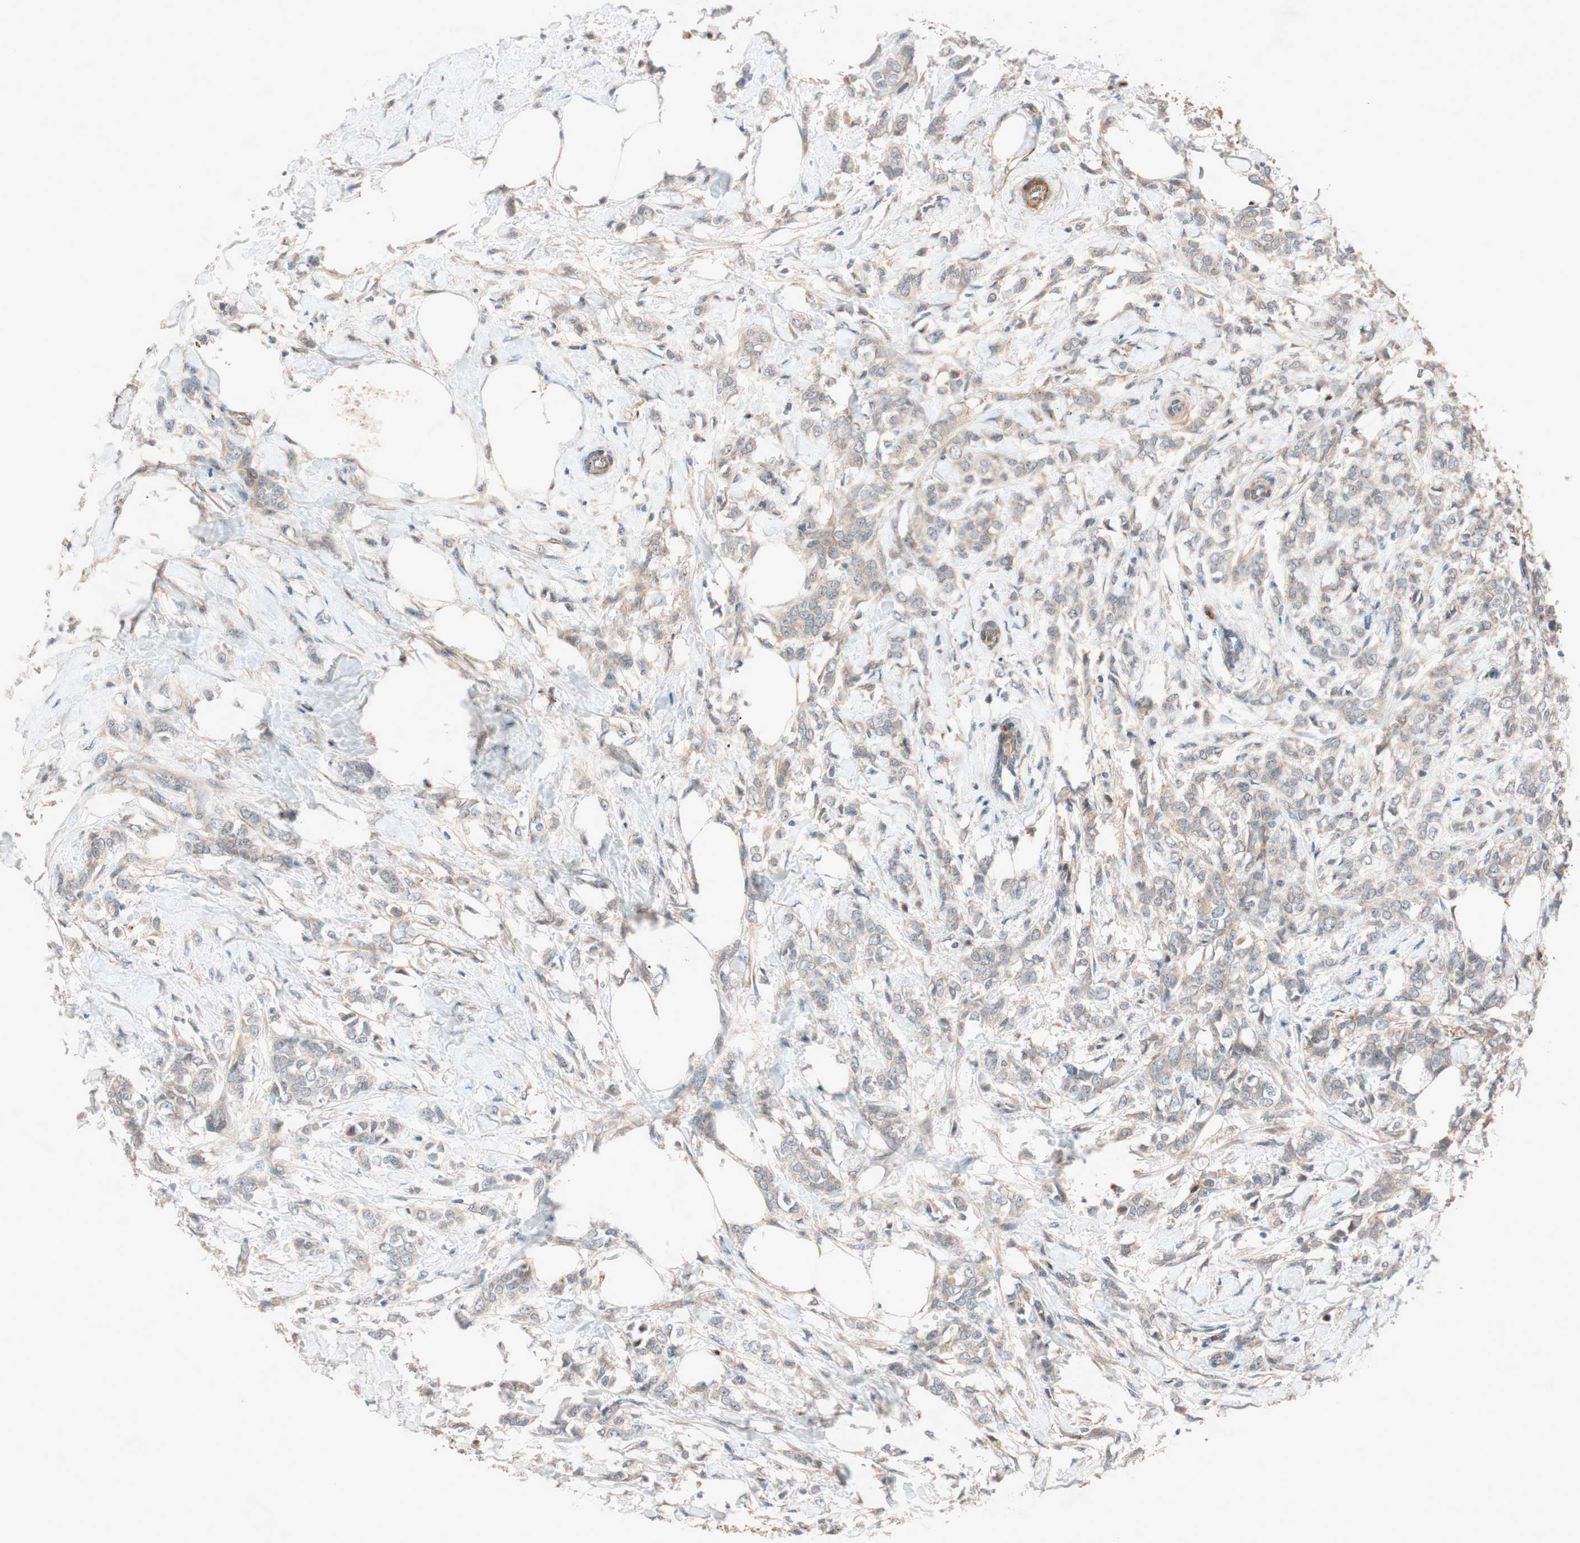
{"staining": {"intensity": "negative", "quantity": "none", "location": "none"}, "tissue": "breast cancer", "cell_type": "Tumor cells", "image_type": "cancer", "snomed": [{"axis": "morphology", "description": "Lobular carcinoma, in situ"}, {"axis": "morphology", "description": "Lobular carcinoma"}, {"axis": "topography", "description": "Breast"}], "caption": "Protein analysis of lobular carcinoma in situ (breast) exhibits no significant expression in tumor cells.", "gene": "EPHA6", "patient": {"sex": "female", "age": 41}}